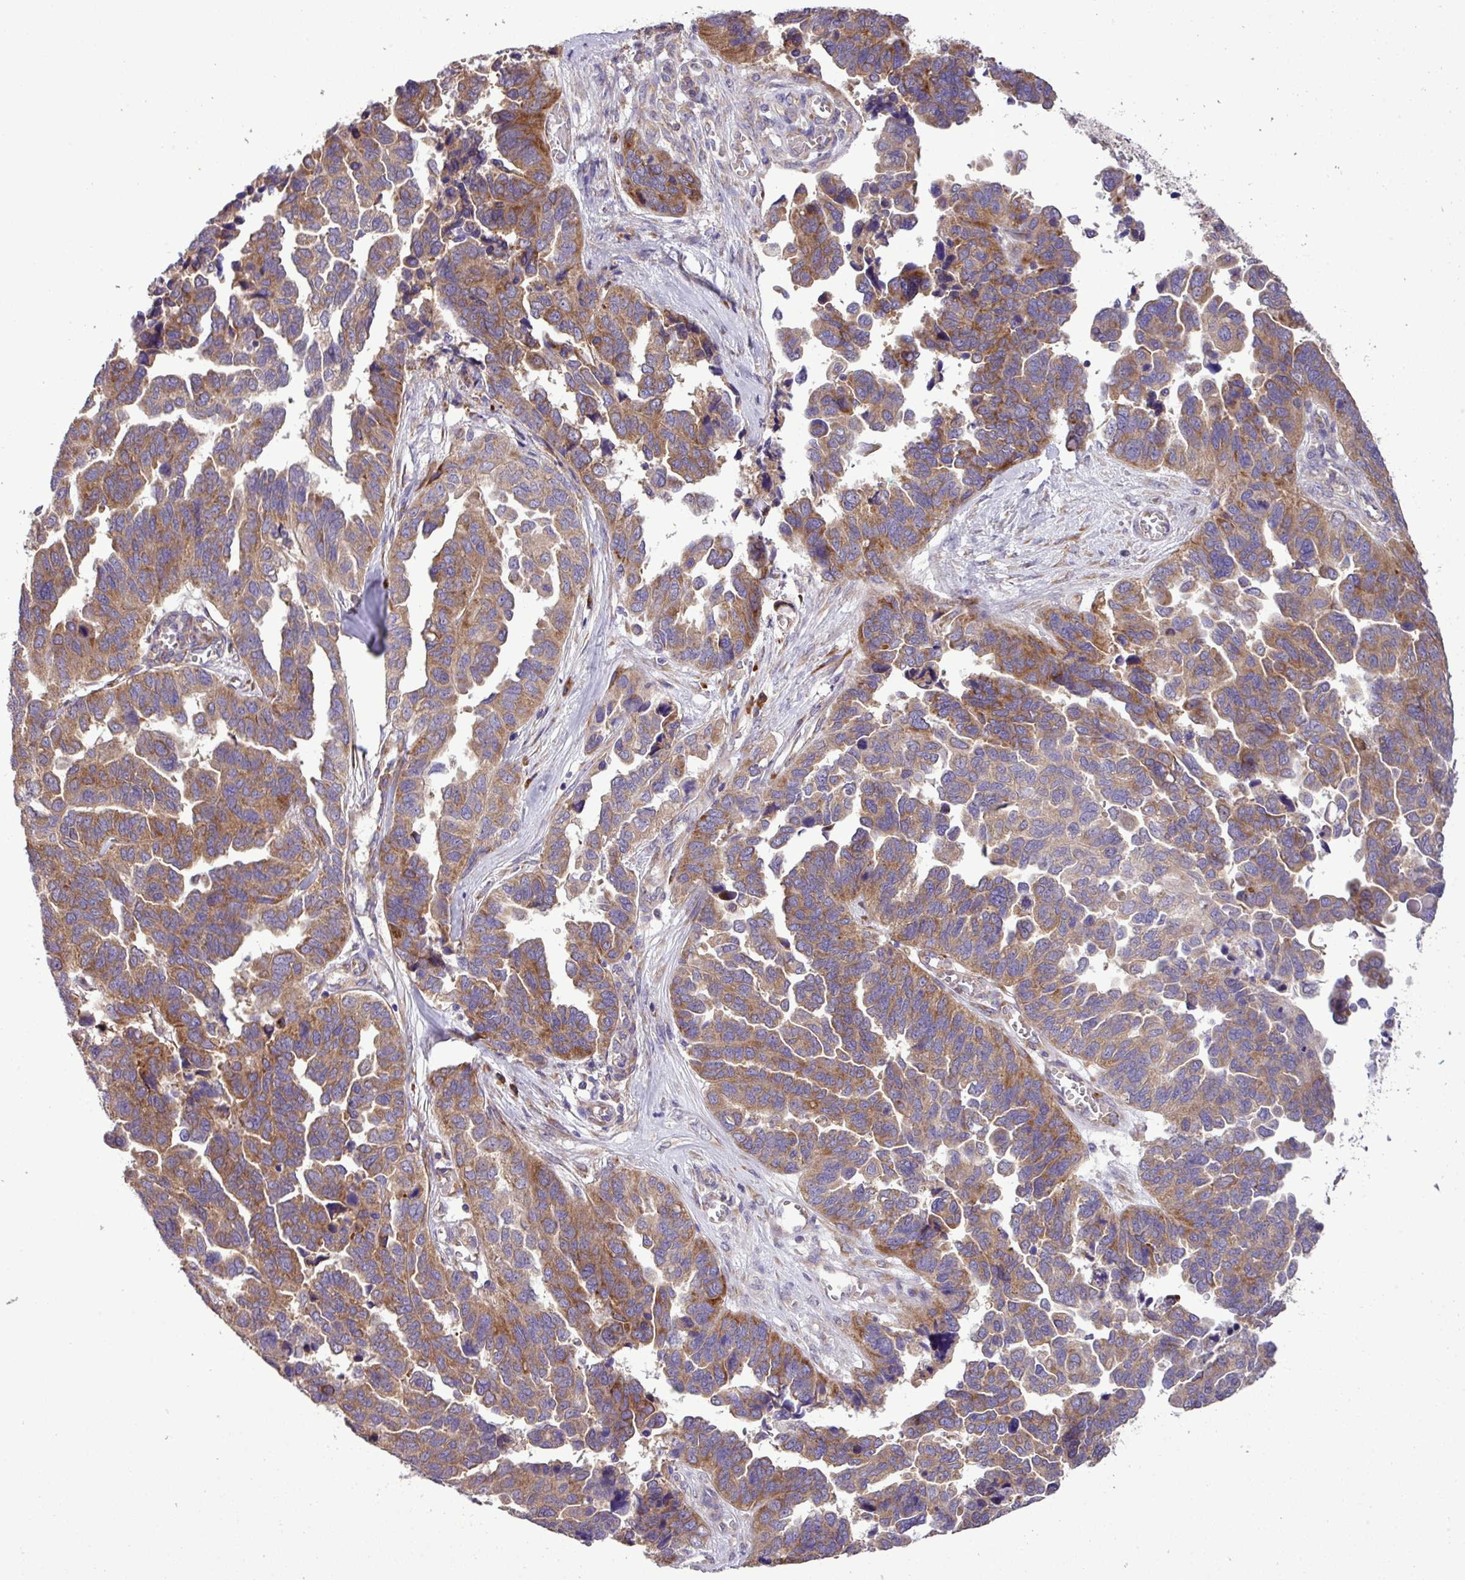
{"staining": {"intensity": "moderate", "quantity": ">75%", "location": "cytoplasmic/membranous"}, "tissue": "ovarian cancer", "cell_type": "Tumor cells", "image_type": "cancer", "snomed": [{"axis": "morphology", "description": "Cystadenocarcinoma, serous, NOS"}, {"axis": "topography", "description": "Ovary"}], "caption": "Immunohistochemistry (IHC) micrograph of neoplastic tissue: human ovarian serous cystadenocarcinoma stained using immunohistochemistry (IHC) shows medium levels of moderate protein expression localized specifically in the cytoplasmic/membranous of tumor cells, appearing as a cytoplasmic/membranous brown color.", "gene": "RPL13", "patient": {"sex": "female", "age": 64}}